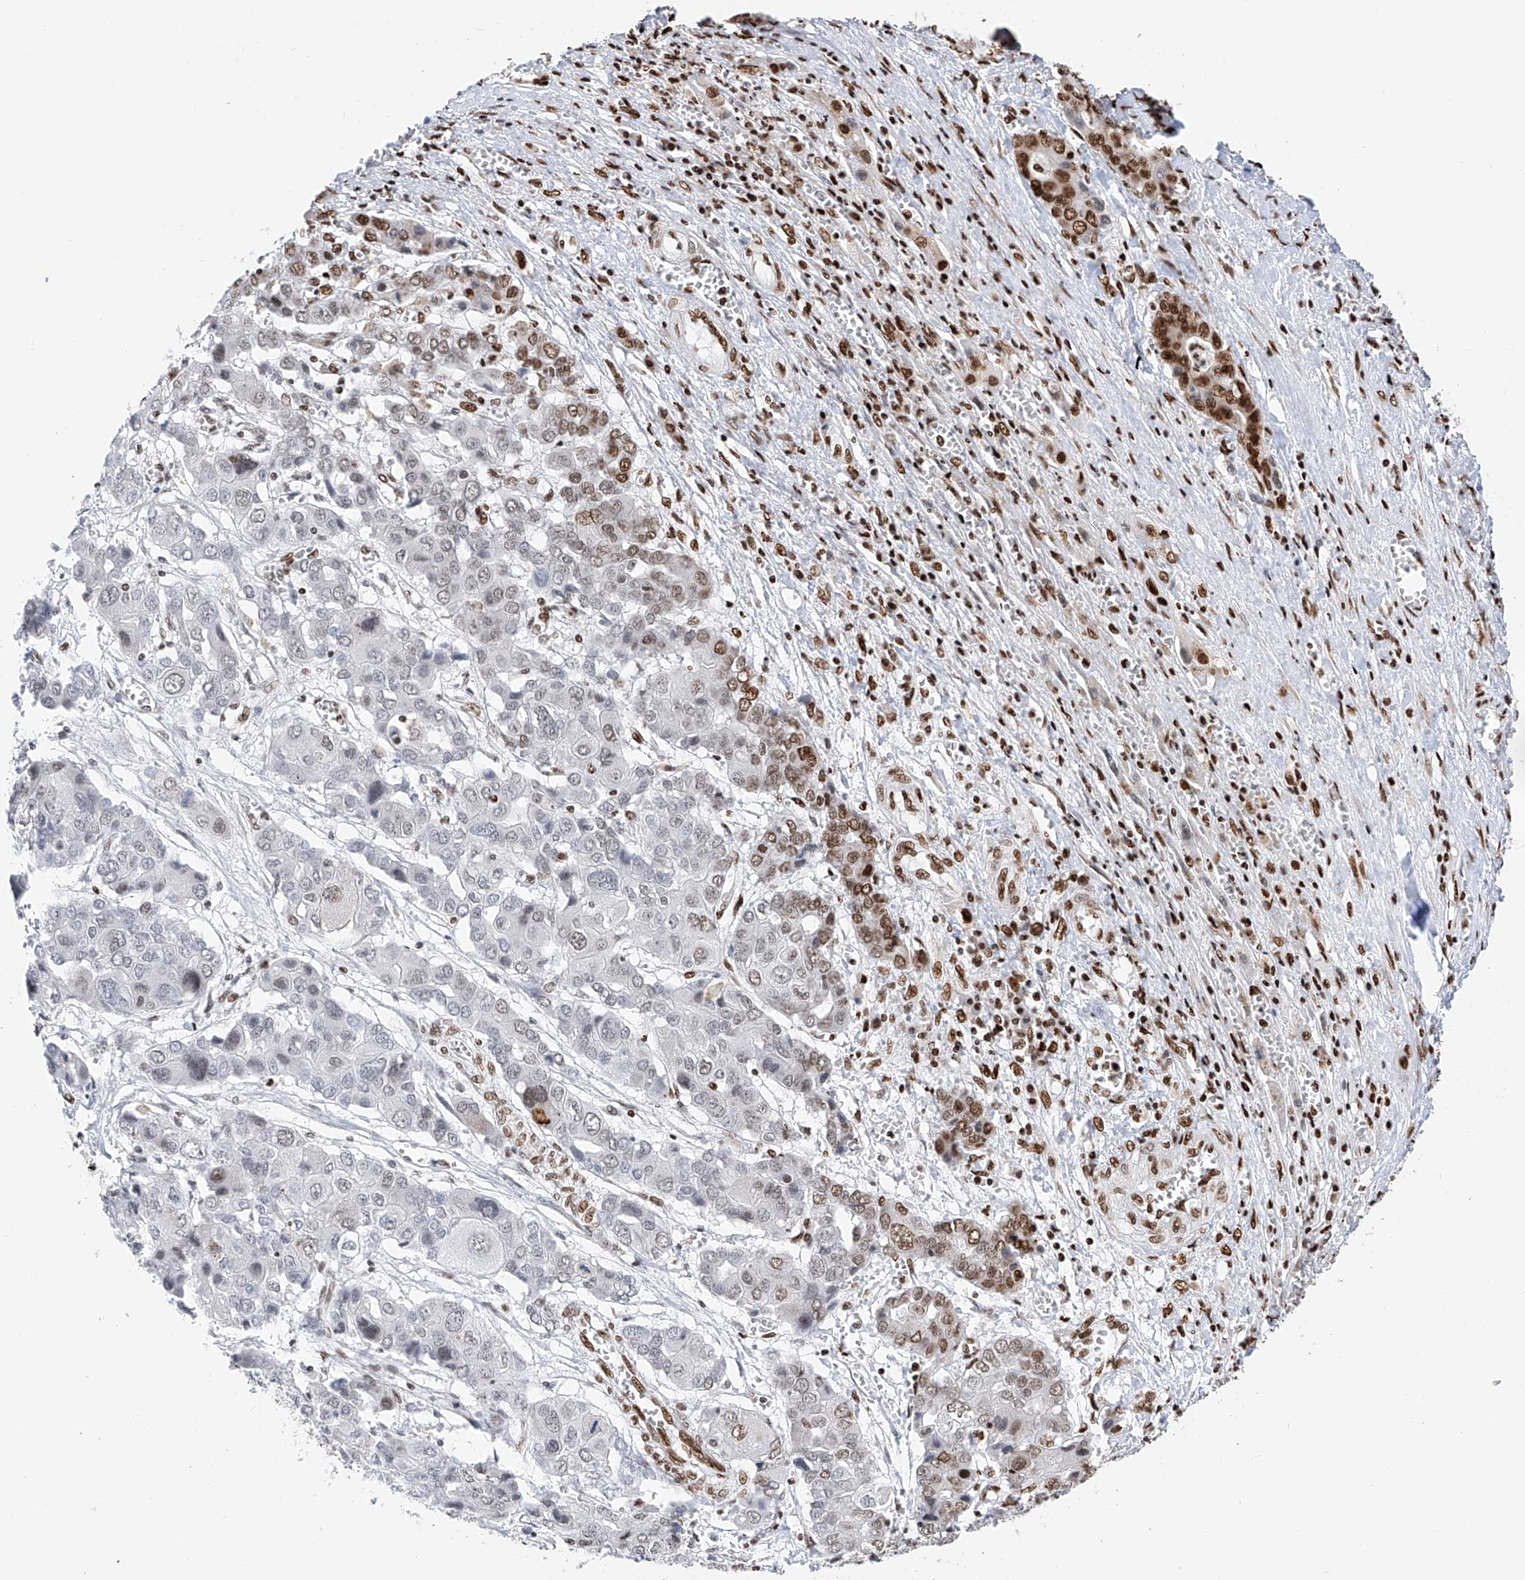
{"staining": {"intensity": "moderate", "quantity": "<25%", "location": "nuclear"}, "tissue": "liver cancer", "cell_type": "Tumor cells", "image_type": "cancer", "snomed": [{"axis": "morphology", "description": "Cholangiocarcinoma"}, {"axis": "topography", "description": "Liver"}], "caption": "Brown immunohistochemical staining in human liver cancer displays moderate nuclear staining in about <25% of tumor cells.", "gene": "SRSF6", "patient": {"sex": "male", "age": 67}}